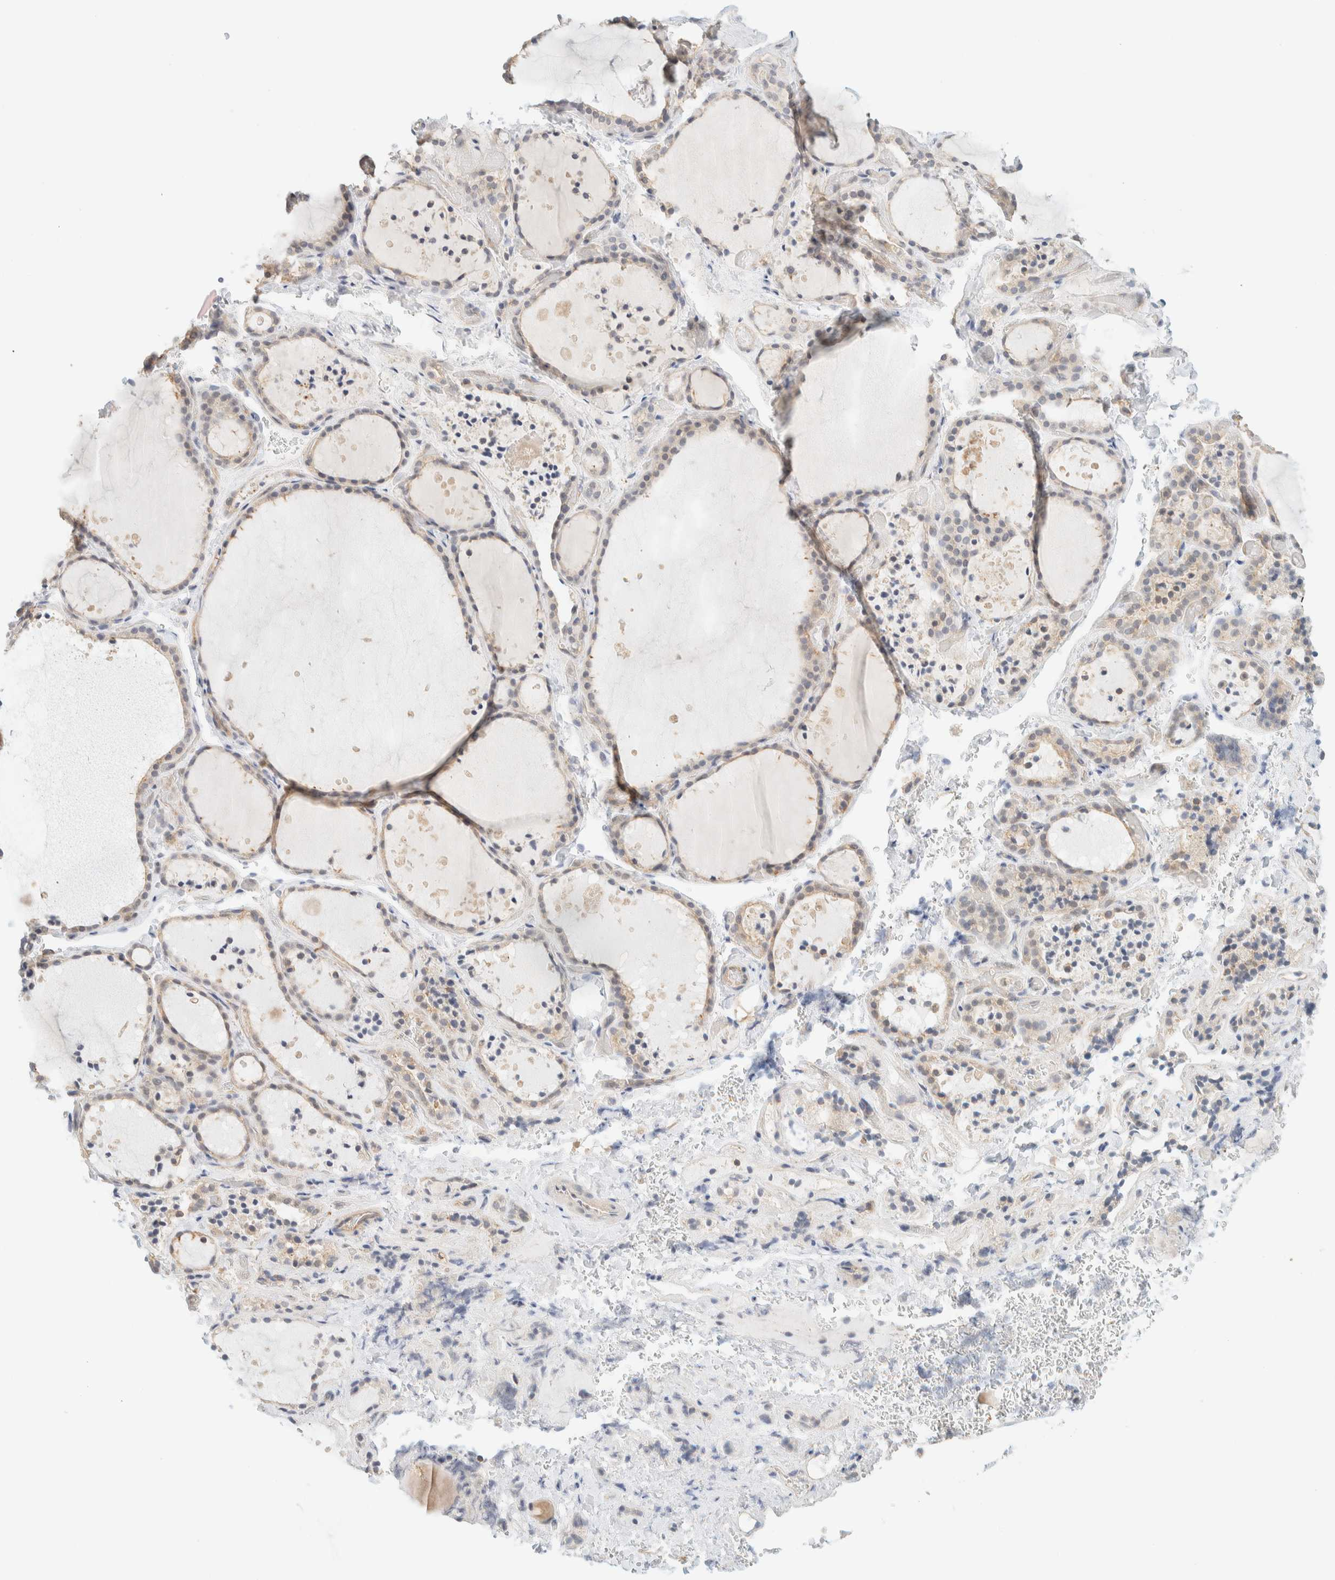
{"staining": {"intensity": "weak", "quantity": ">75%", "location": "cytoplasmic/membranous"}, "tissue": "thyroid gland", "cell_type": "Glandular cells", "image_type": "normal", "snomed": [{"axis": "morphology", "description": "Normal tissue, NOS"}, {"axis": "topography", "description": "Thyroid gland"}], "caption": "Protein staining of benign thyroid gland shows weak cytoplasmic/membranous positivity in approximately >75% of glandular cells.", "gene": "TBC1D8B", "patient": {"sex": "female", "age": 44}}